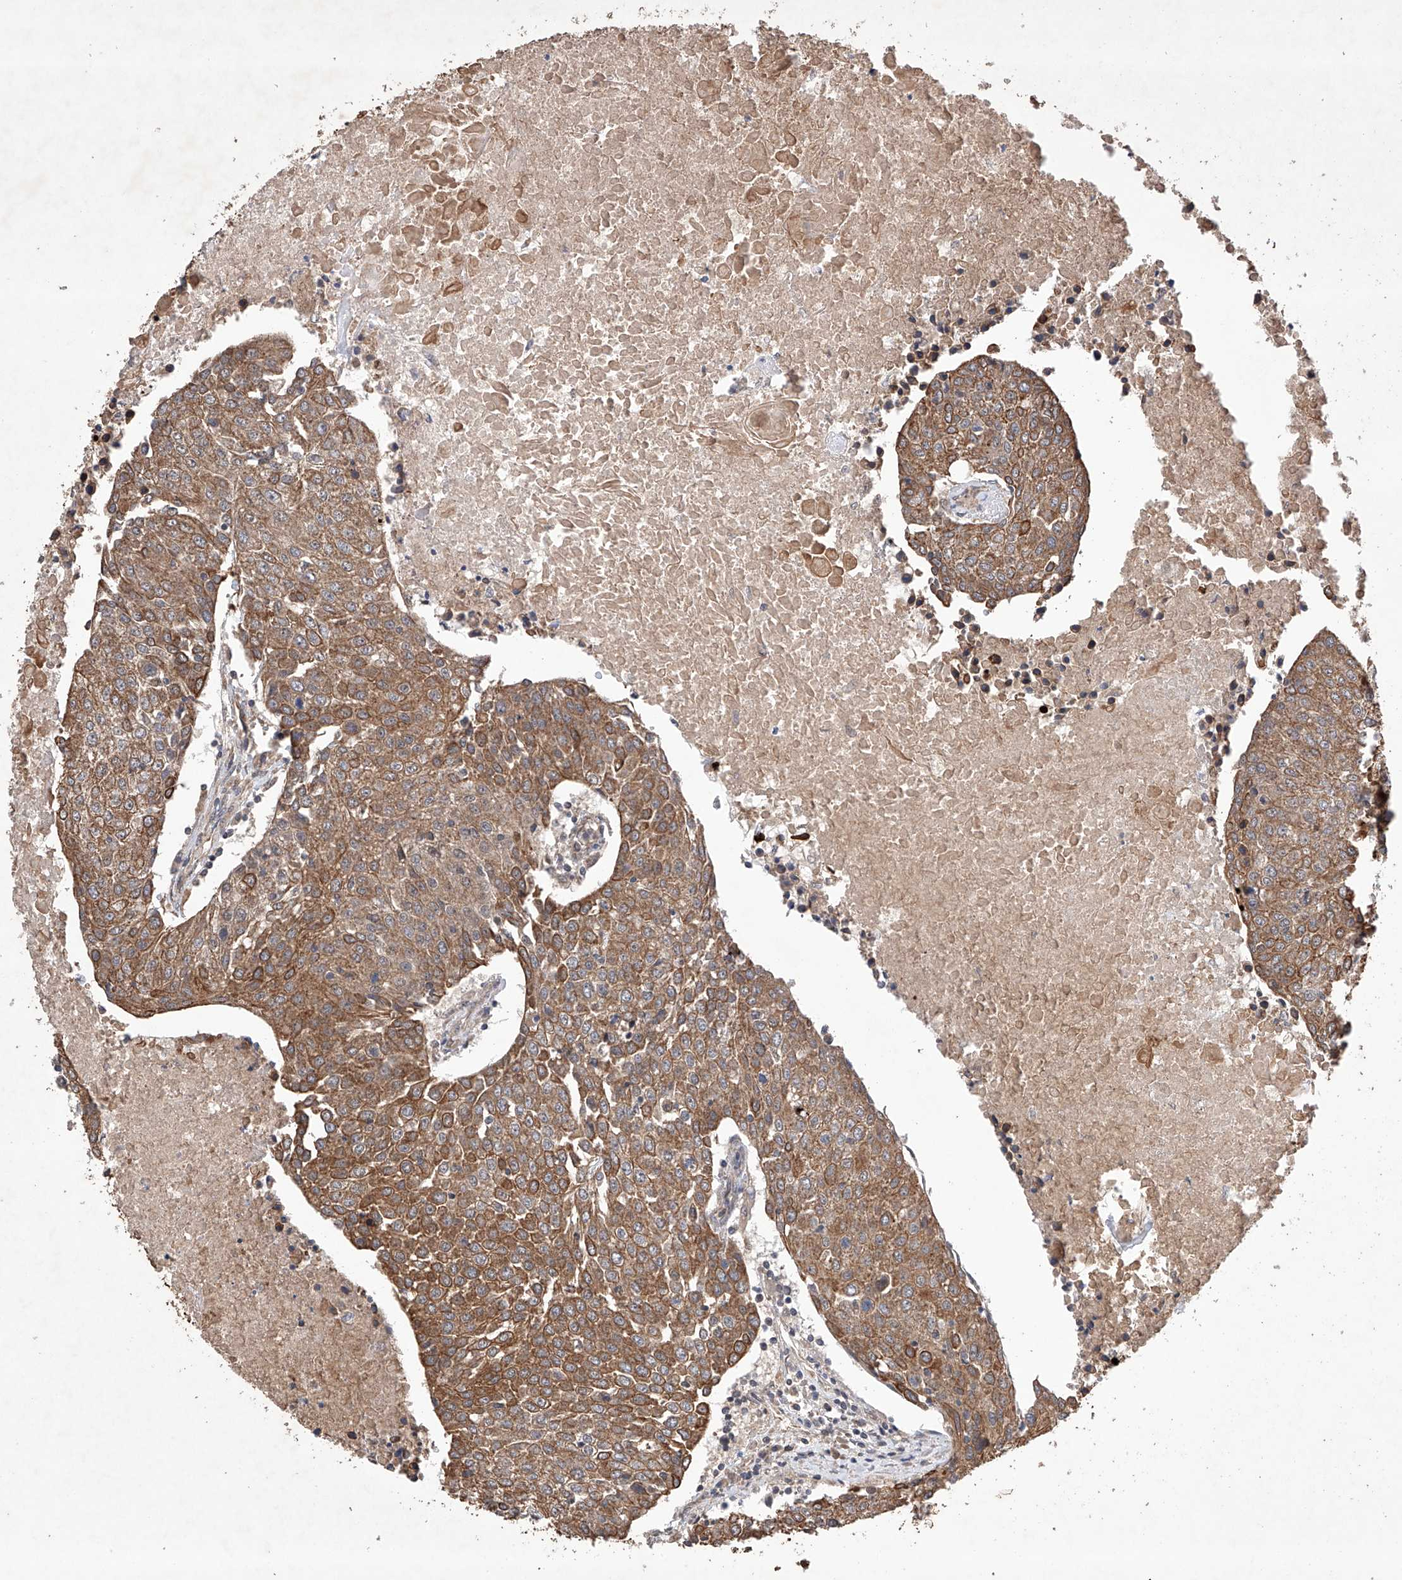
{"staining": {"intensity": "moderate", "quantity": ">75%", "location": "cytoplasmic/membranous"}, "tissue": "urothelial cancer", "cell_type": "Tumor cells", "image_type": "cancer", "snomed": [{"axis": "morphology", "description": "Urothelial carcinoma, High grade"}, {"axis": "topography", "description": "Urinary bladder"}], "caption": "Moderate cytoplasmic/membranous expression for a protein is appreciated in approximately >75% of tumor cells of urothelial carcinoma (high-grade) using immunohistochemistry (IHC).", "gene": "LURAP1", "patient": {"sex": "female", "age": 85}}